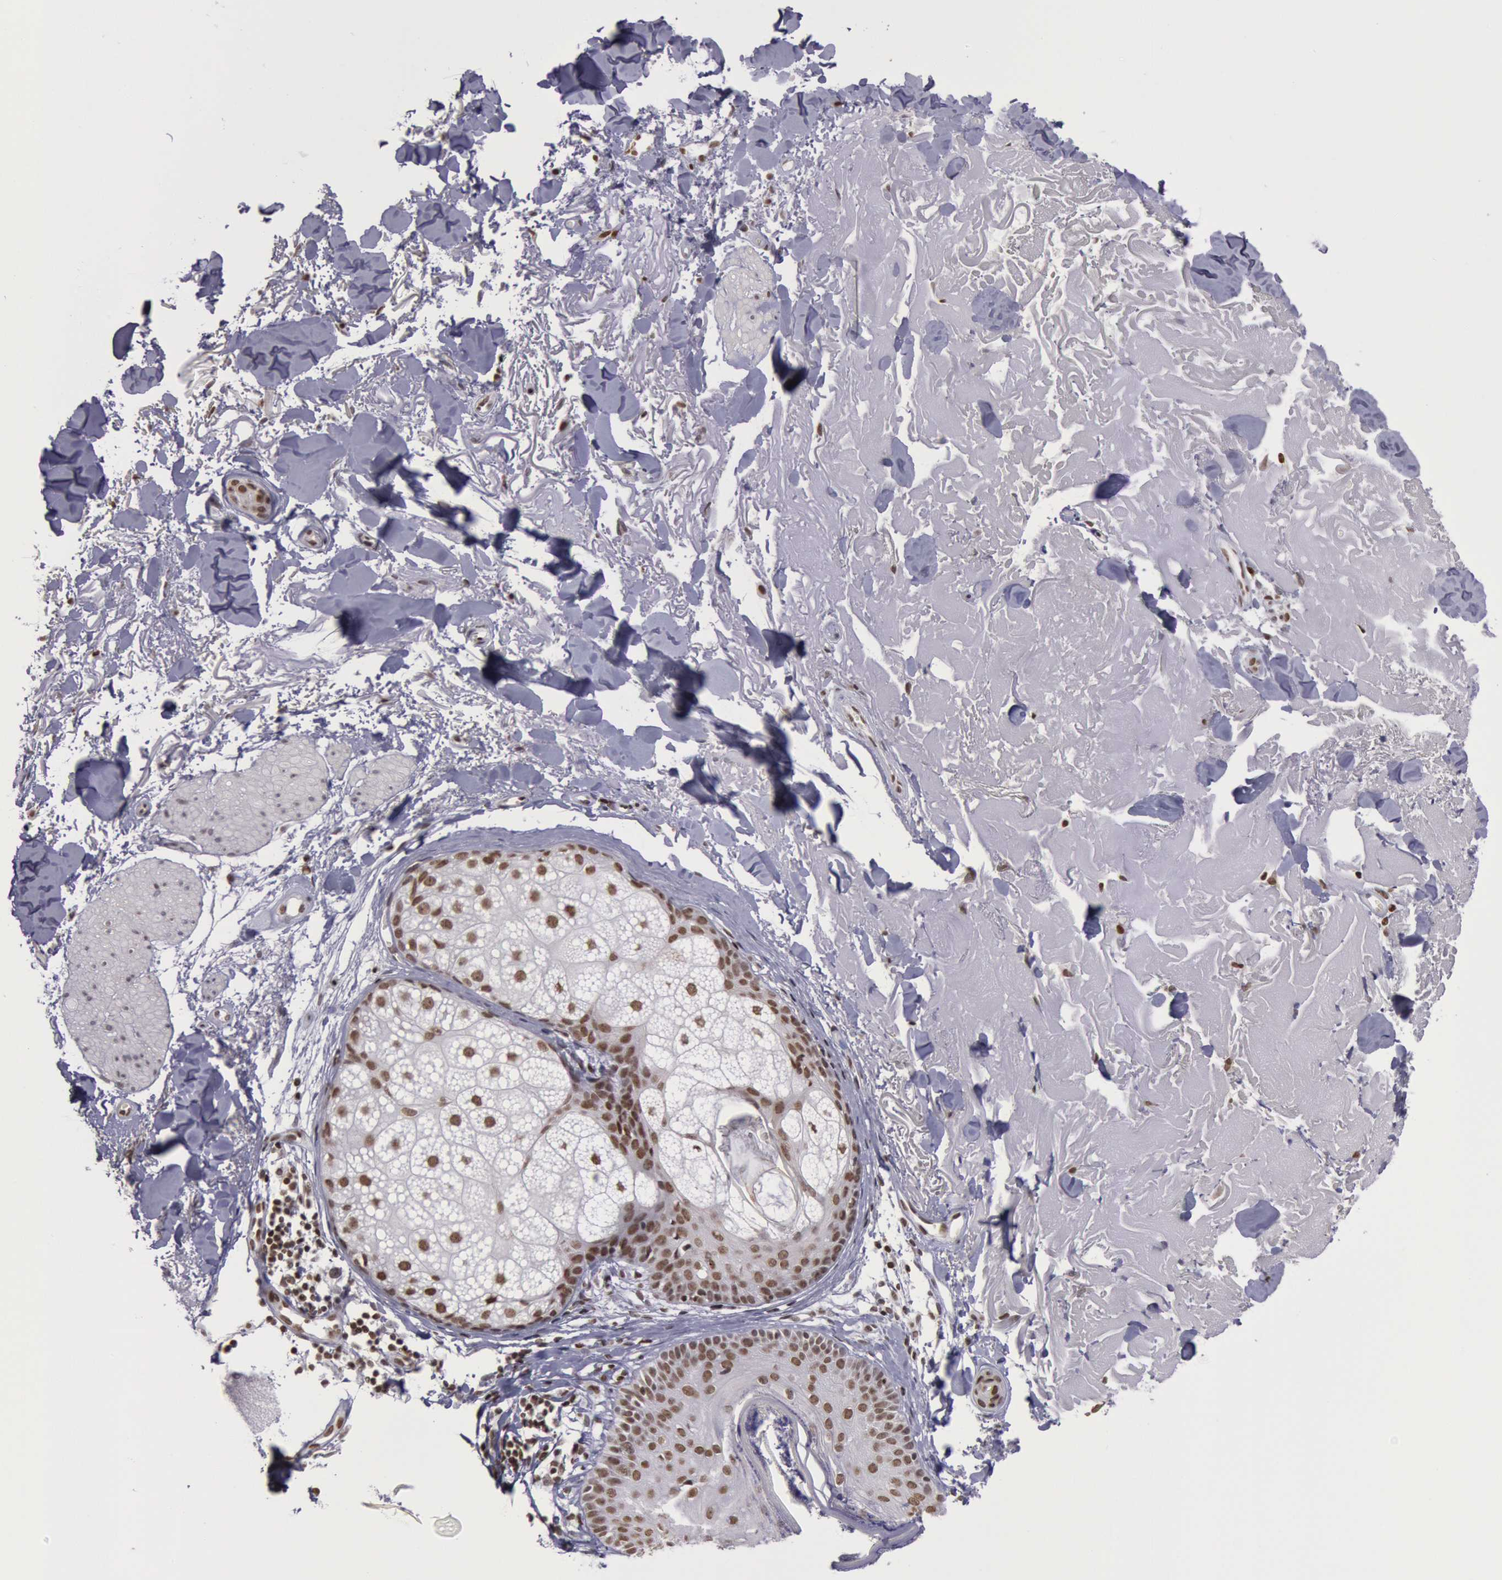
{"staining": {"intensity": "moderate", "quantity": ">75%", "location": "nuclear"}, "tissue": "skin", "cell_type": "Fibroblasts", "image_type": "normal", "snomed": [{"axis": "morphology", "description": "Normal tissue, NOS"}, {"axis": "topography", "description": "Skin"}], "caption": "Moderate nuclear expression for a protein is identified in approximately >75% of fibroblasts of unremarkable skin using immunohistochemistry (IHC).", "gene": "NKAP", "patient": {"sex": "male", "age": 86}}